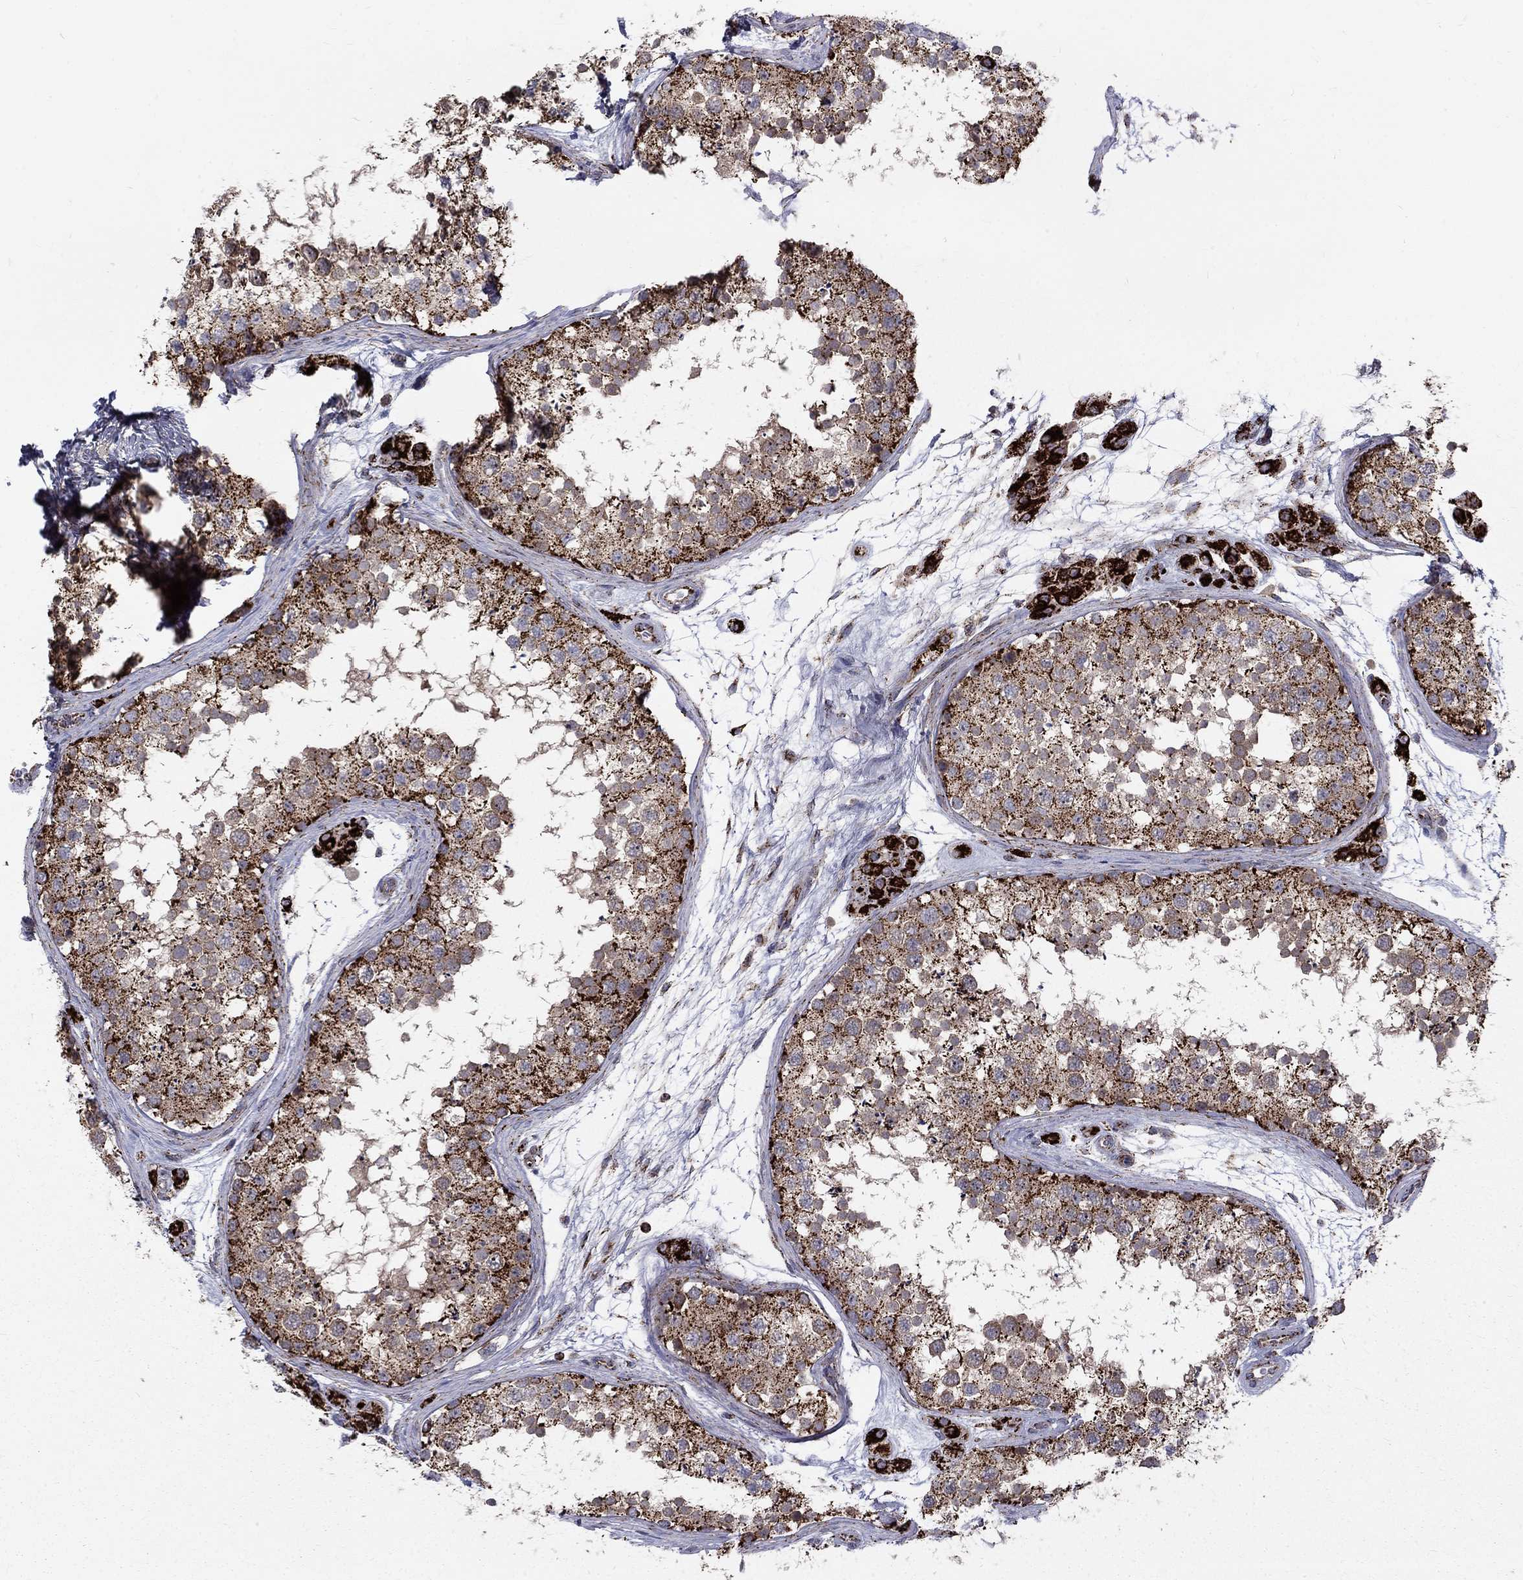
{"staining": {"intensity": "strong", "quantity": ">75%", "location": "cytoplasmic/membranous"}, "tissue": "testis", "cell_type": "Cells in seminiferous ducts", "image_type": "normal", "snomed": [{"axis": "morphology", "description": "Normal tissue, NOS"}, {"axis": "topography", "description": "Testis"}], "caption": "This photomicrograph demonstrates immunohistochemistry (IHC) staining of benign testis, with high strong cytoplasmic/membranous staining in approximately >75% of cells in seminiferous ducts.", "gene": "ALDH1B1", "patient": {"sex": "male", "age": 41}}